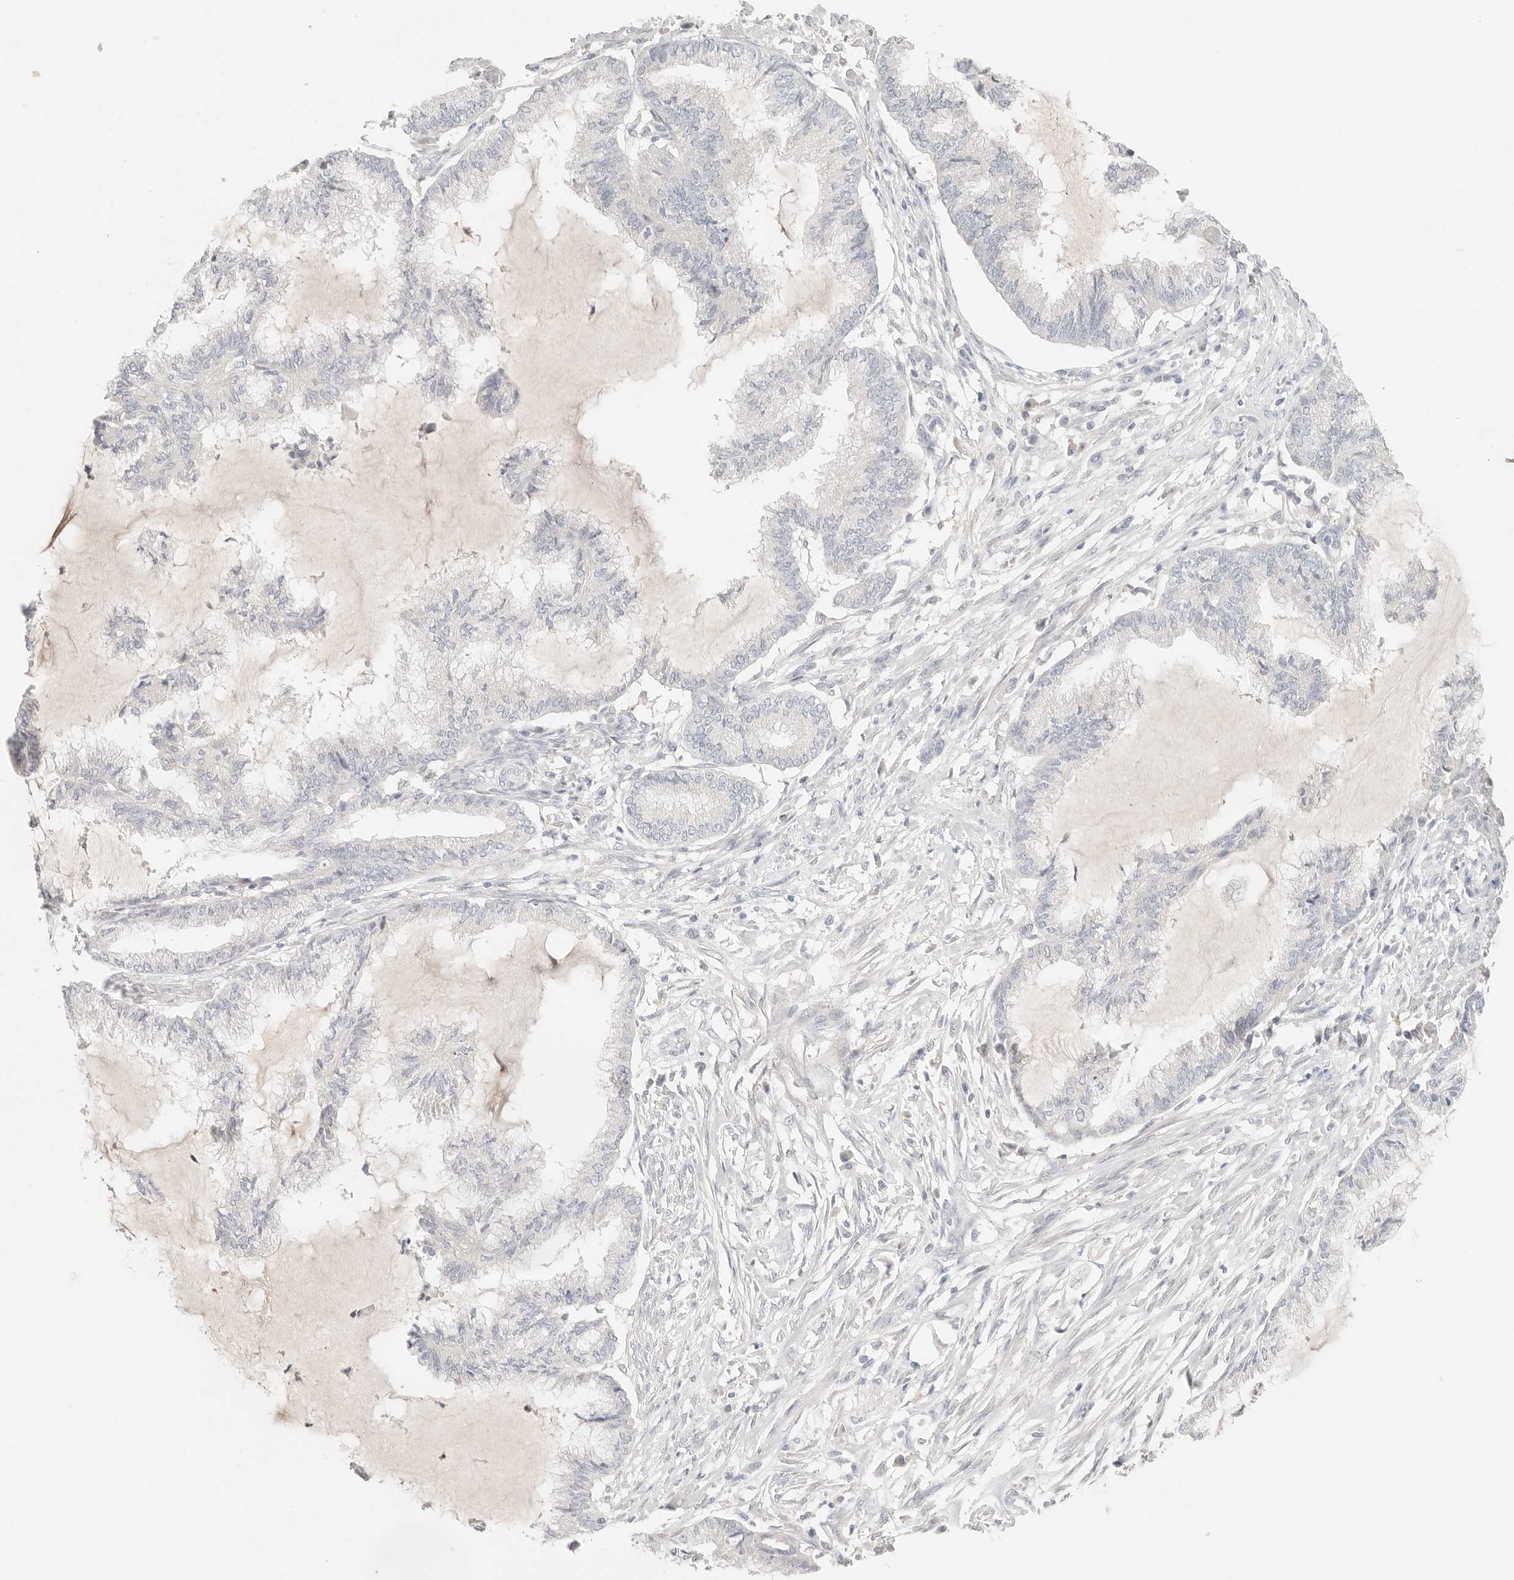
{"staining": {"intensity": "negative", "quantity": "none", "location": "none"}, "tissue": "endometrial cancer", "cell_type": "Tumor cells", "image_type": "cancer", "snomed": [{"axis": "morphology", "description": "Adenocarcinoma, NOS"}, {"axis": "topography", "description": "Endometrium"}], "caption": "This is a micrograph of immunohistochemistry (IHC) staining of endometrial cancer, which shows no staining in tumor cells. Nuclei are stained in blue.", "gene": "SPHK1", "patient": {"sex": "female", "age": 86}}